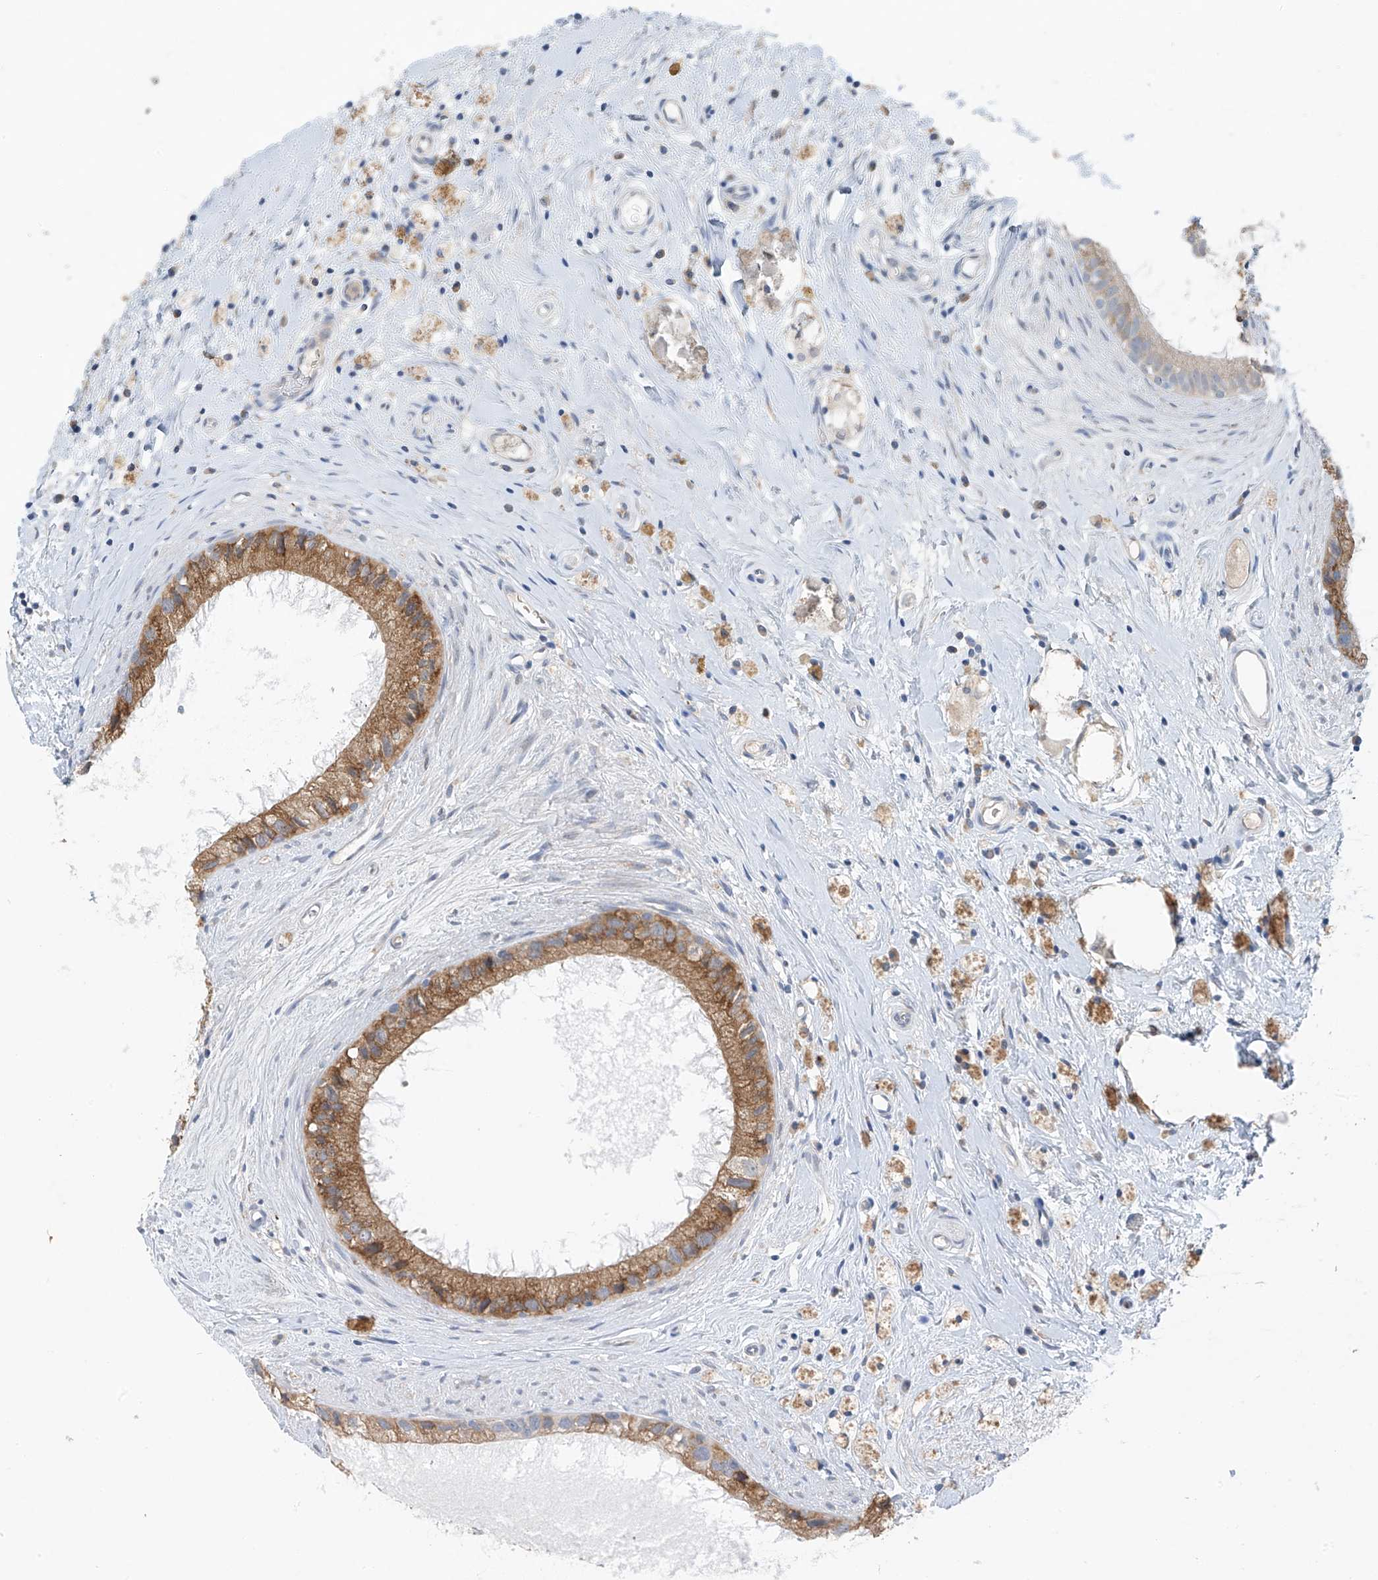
{"staining": {"intensity": "moderate", "quantity": ">75%", "location": "cytoplasmic/membranous"}, "tissue": "epididymis", "cell_type": "Glandular cells", "image_type": "normal", "snomed": [{"axis": "morphology", "description": "Normal tissue, NOS"}, {"axis": "topography", "description": "Epididymis"}], "caption": "IHC histopathology image of benign human epididymis stained for a protein (brown), which shows medium levels of moderate cytoplasmic/membranous expression in approximately >75% of glandular cells.", "gene": "CYP4V2", "patient": {"sex": "male", "age": 80}}